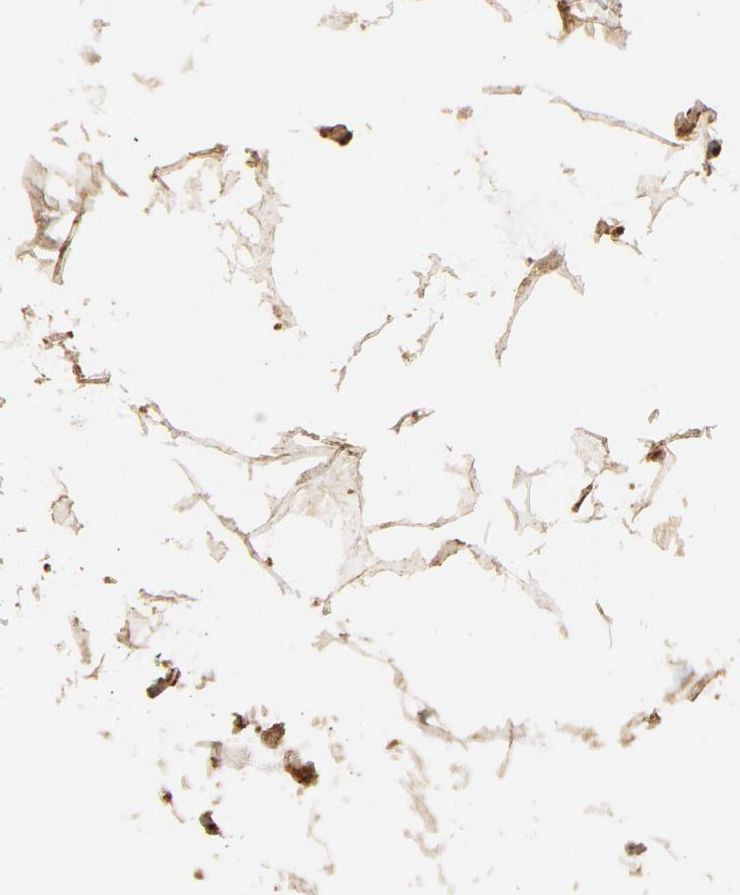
{"staining": {"intensity": "strong", "quantity": ">75%", "location": "cytoplasmic/membranous"}, "tissue": "adipose tissue", "cell_type": "Adipocytes", "image_type": "normal", "snomed": [{"axis": "morphology", "description": "Normal tissue, NOS"}, {"axis": "morphology", "description": "Duct carcinoma"}, {"axis": "topography", "description": "Breast"}, {"axis": "topography", "description": "Adipose tissue"}], "caption": "IHC staining of benign adipose tissue, which shows high levels of strong cytoplasmic/membranous positivity in about >75% of adipocytes indicating strong cytoplasmic/membranous protein positivity. The staining was performed using DAB (3,3'-diaminobenzidine) (brown) for protein detection and nuclei were counterstained in hematoxylin (blue).", "gene": "GNG2", "patient": {"sex": "female", "age": 37}}